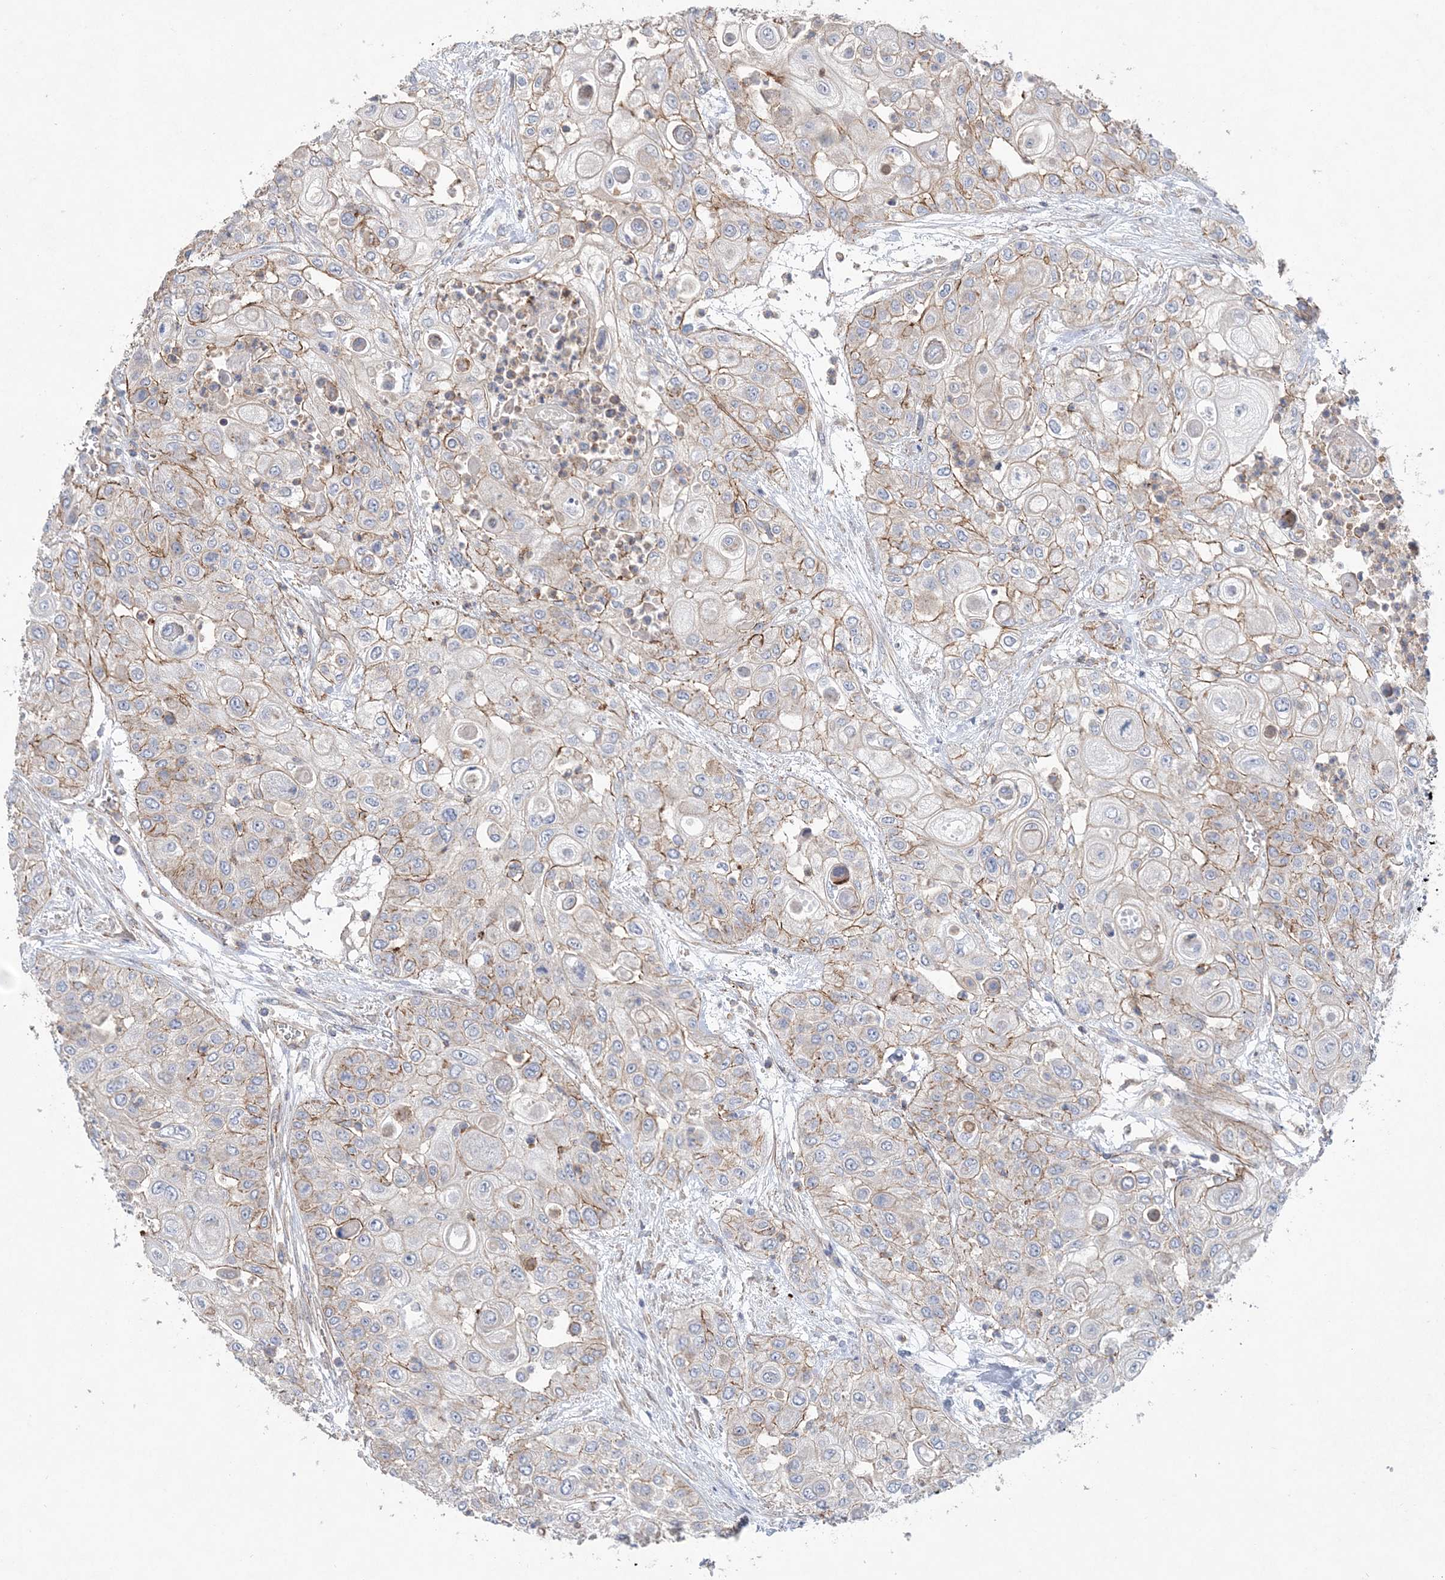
{"staining": {"intensity": "weak", "quantity": "25%-75%", "location": "cytoplasmic/membranous"}, "tissue": "urothelial cancer", "cell_type": "Tumor cells", "image_type": "cancer", "snomed": [{"axis": "morphology", "description": "Urothelial carcinoma, High grade"}, {"axis": "topography", "description": "Urinary bladder"}], "caption": "Immunohistochemistry (DAB (3,3'-diaminobenzidine)) staining of urothelial cancer displays weak cytoplasmic/membranous protein staining in approximately 25%-75% of tumor cells.", "gene": "PIGC", "patient": {"sex": "female", "age": 79}}